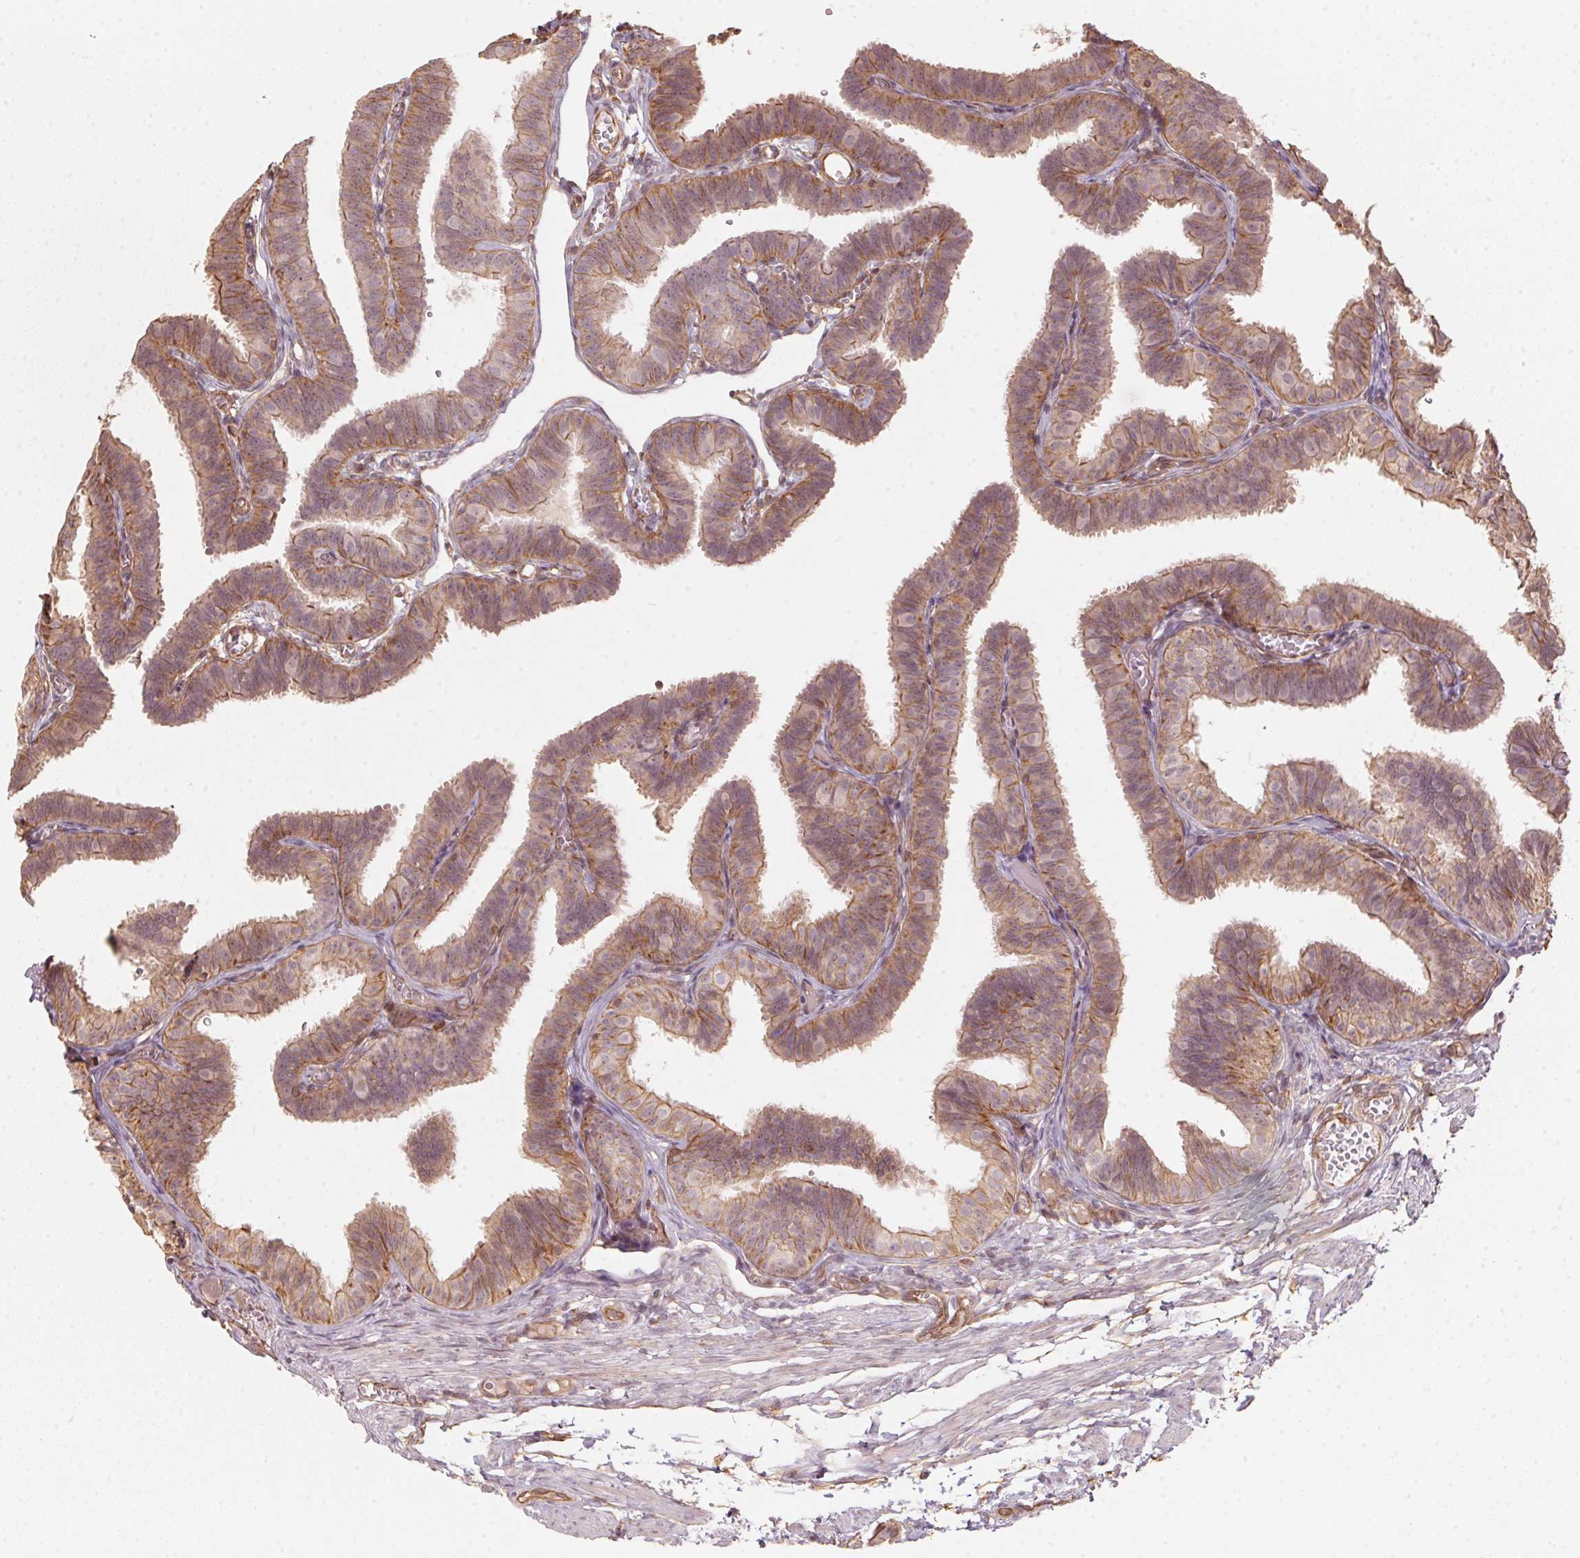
{"staining": {"intensity": "moderate", "quantity": "25%-75%", "location": "cytoplasmic/membranous"}, "tissue": "fallopian tube", "cell_type": "Glandular cells", "image_type": "normal", "snomed": [{"axis": "morphology", "description": "Normal tissue, NOS"}, {"axis": "topography", "description": "Fallopian tube"}], "caption": "Benign fallopian tube was stained to show a protein in brown. There is medium levels of moderate cytoplasmic/membranous staining in about 25%-75% of glandular cells. The staining was performed using DAB (3,3'-diaminobenzidine) to visualize the protein expression in brown, while the nuclei were stained in blue with hematoxylin (Magnification: 20x).", "gene": "FOXR2", "patient": {"sex": "female", "age": 25}}